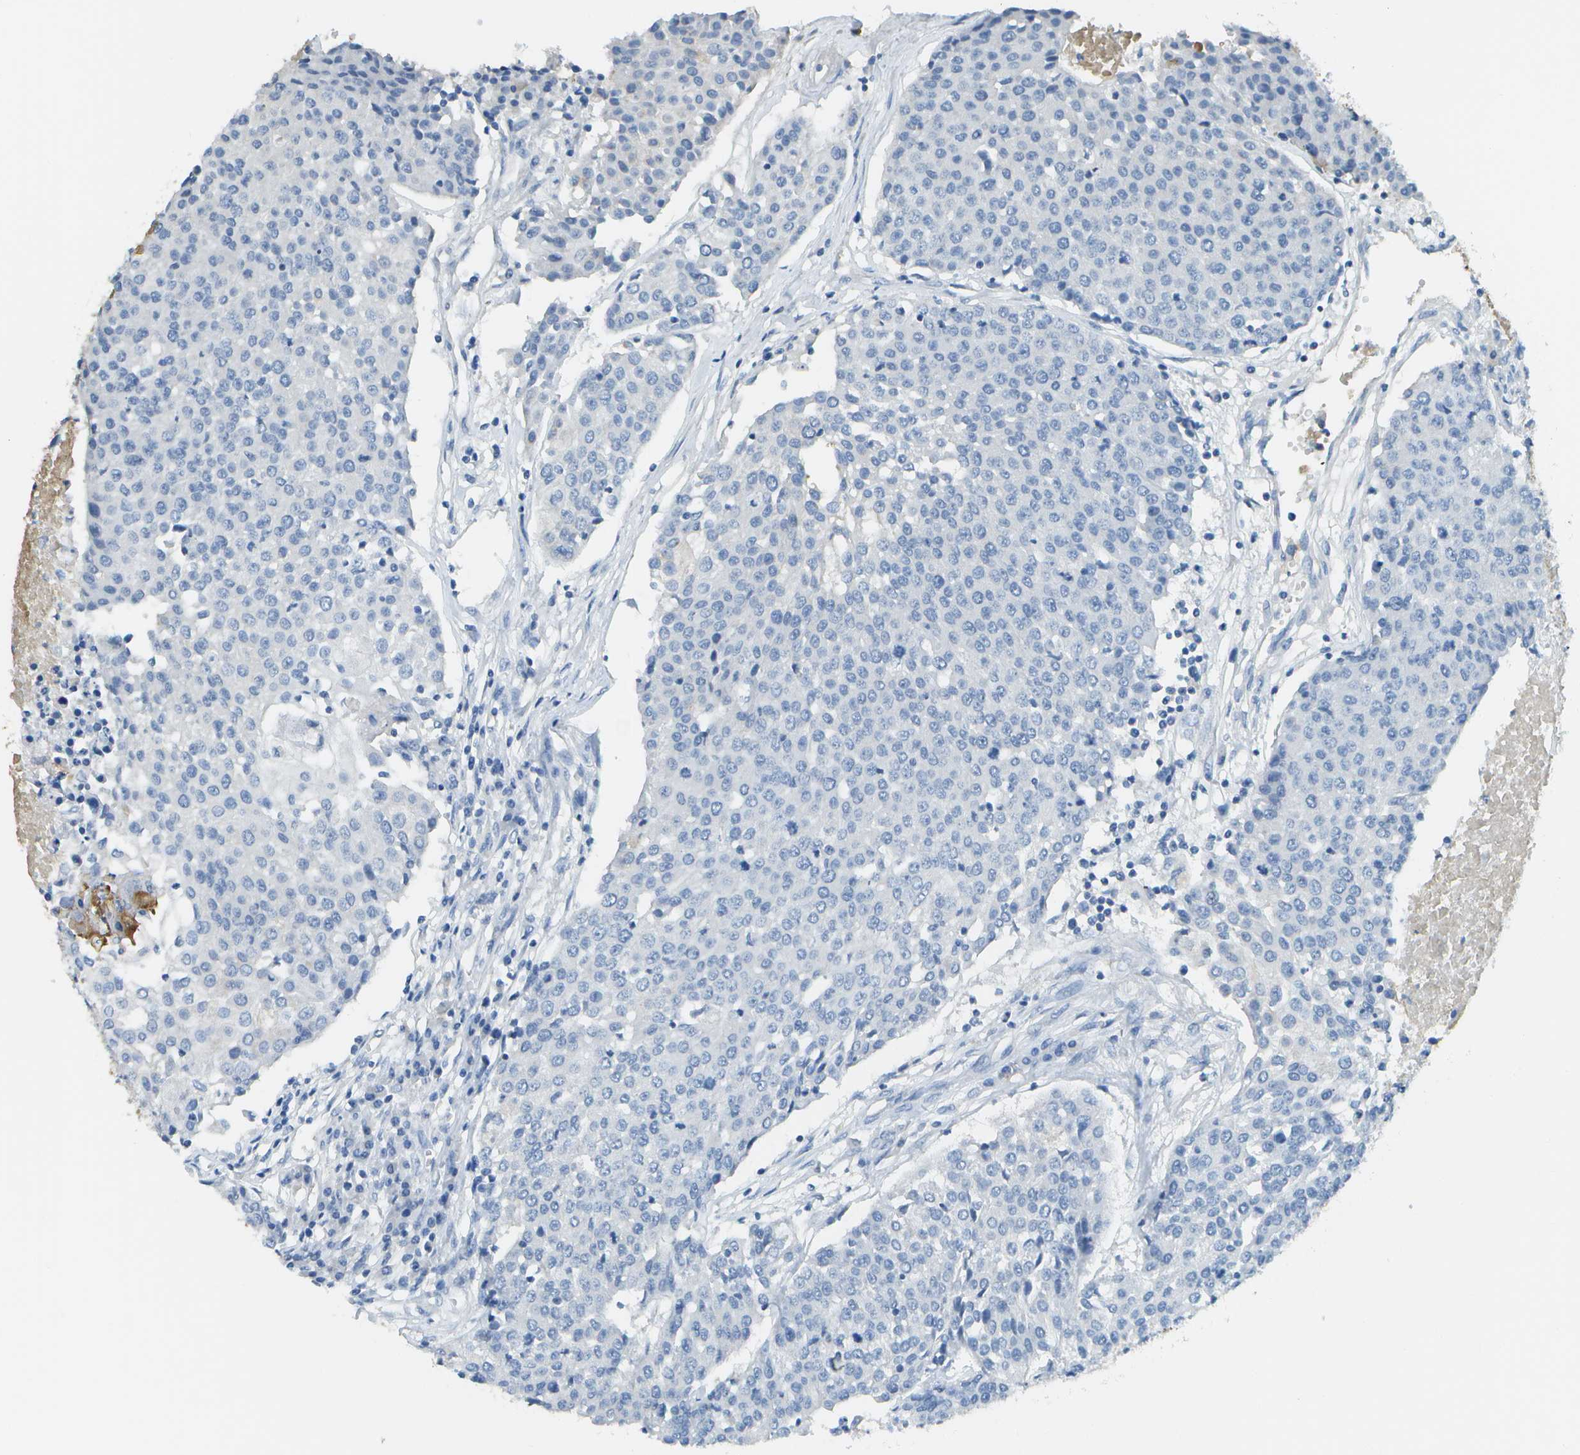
{"staining": {"intensity": "negative", "quantity": "none", "location": "none"}, "tissue": "urothelial cancer", "cell_type": "Tumor cells", "image_type": "cancer", "snomed": [{"axis": "morphology", "description": "Urothelial carcinoma, High grade"}, {"axis": "topography", "description": "Urinary bladder"}], "caption": "Immunohistochemistry image of urothelial cancer stained for a protein (brown), which shows no positivity in tumor cells.", "gene": "C1S", "patient": {"sex": "female", "age": 85}}